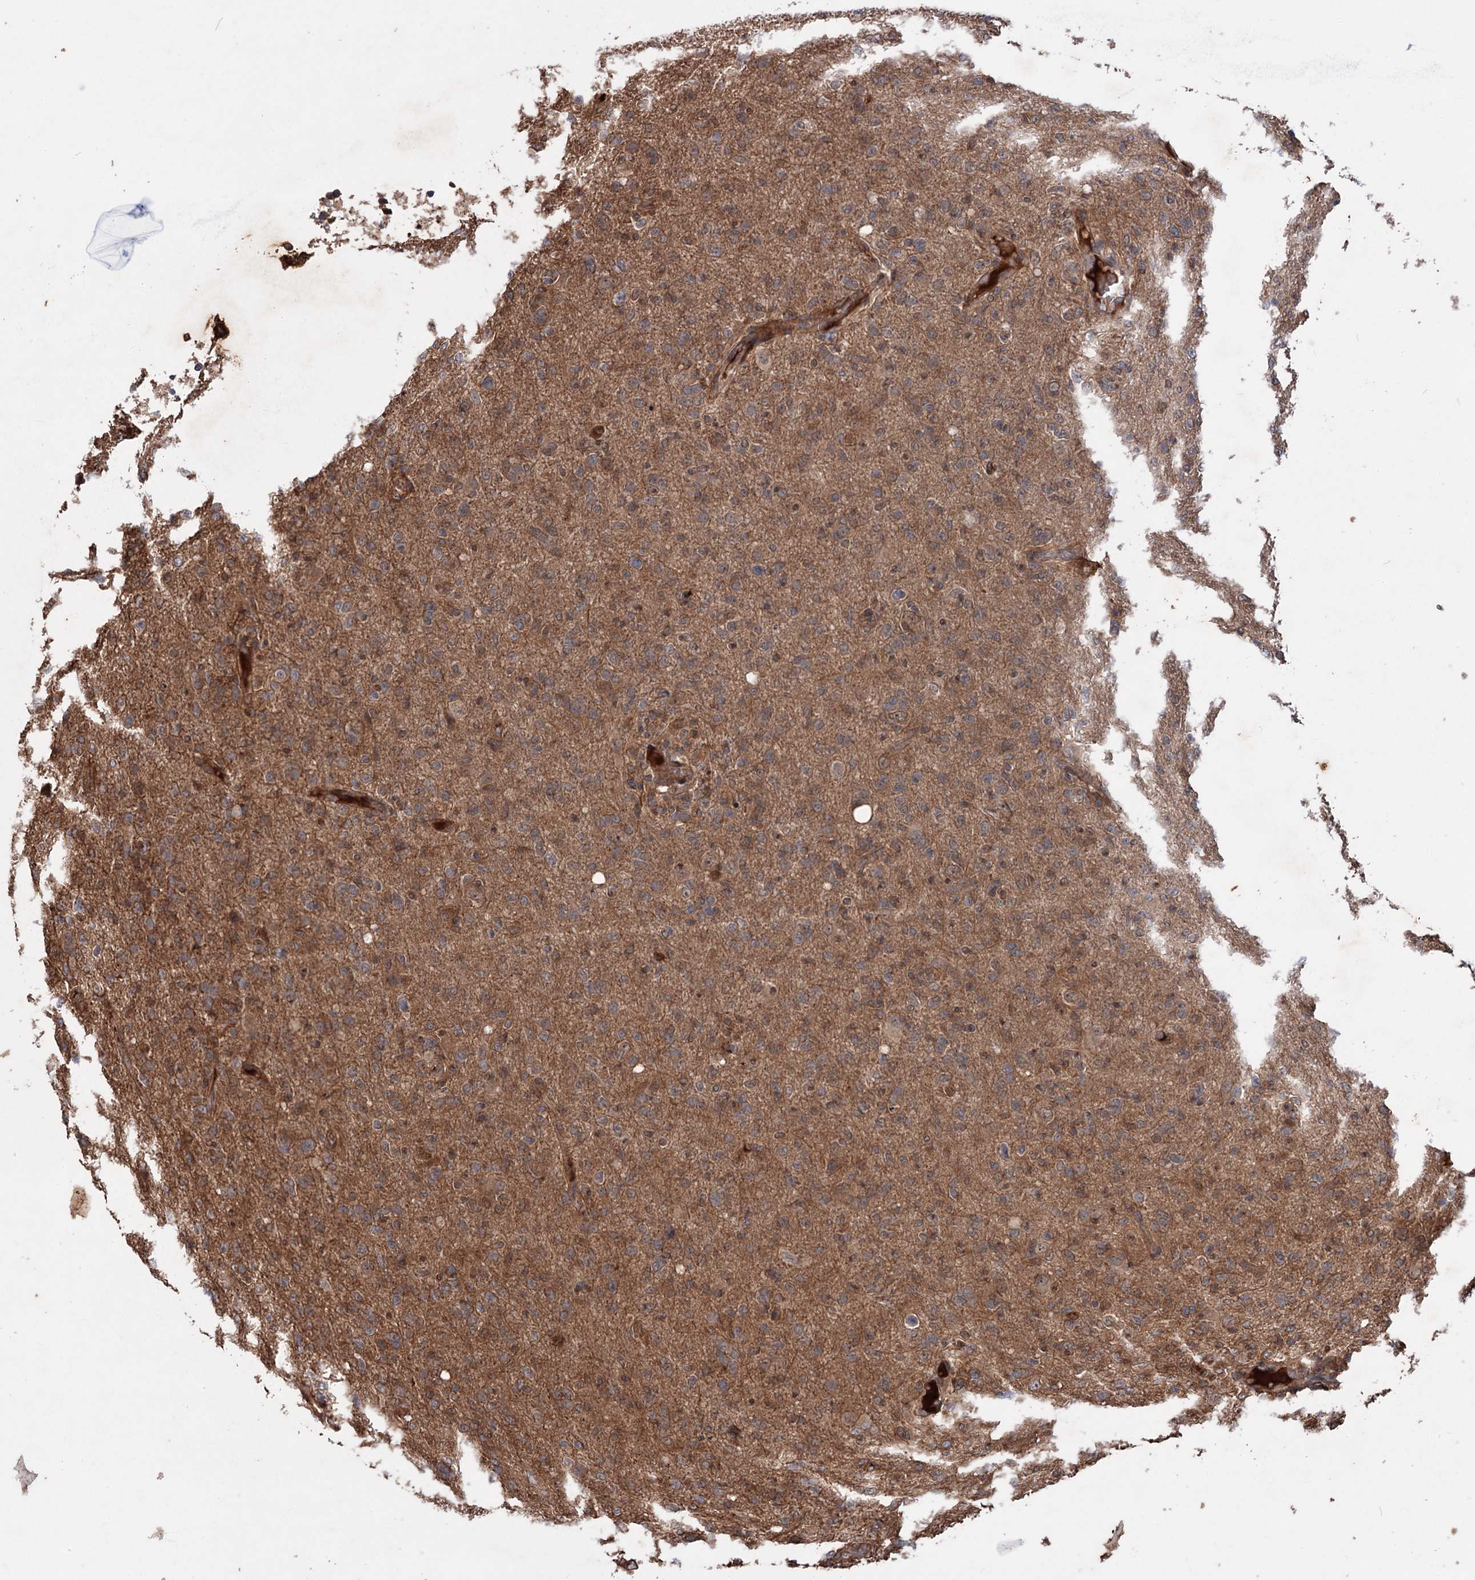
{"staining": {"intensity": "weak", "quantity": "25%-75%", "location": "cytoplasmic/membranous"}, "tissue": "glioma", "cell_type": "Tumor cells", "image_type": "cancer", "snomed": [{"axis": "morphology", "description": "Glioma, malignant, High grade"}, {"axis": "topography", "description": "Brain"}], "caption": "Weak cytoplasmic/membranous positivity is present in approximately 25%-75% of tumor cells in glioma.", "gene": "ADK", "patient": {"sex": "female", "age": 57}}